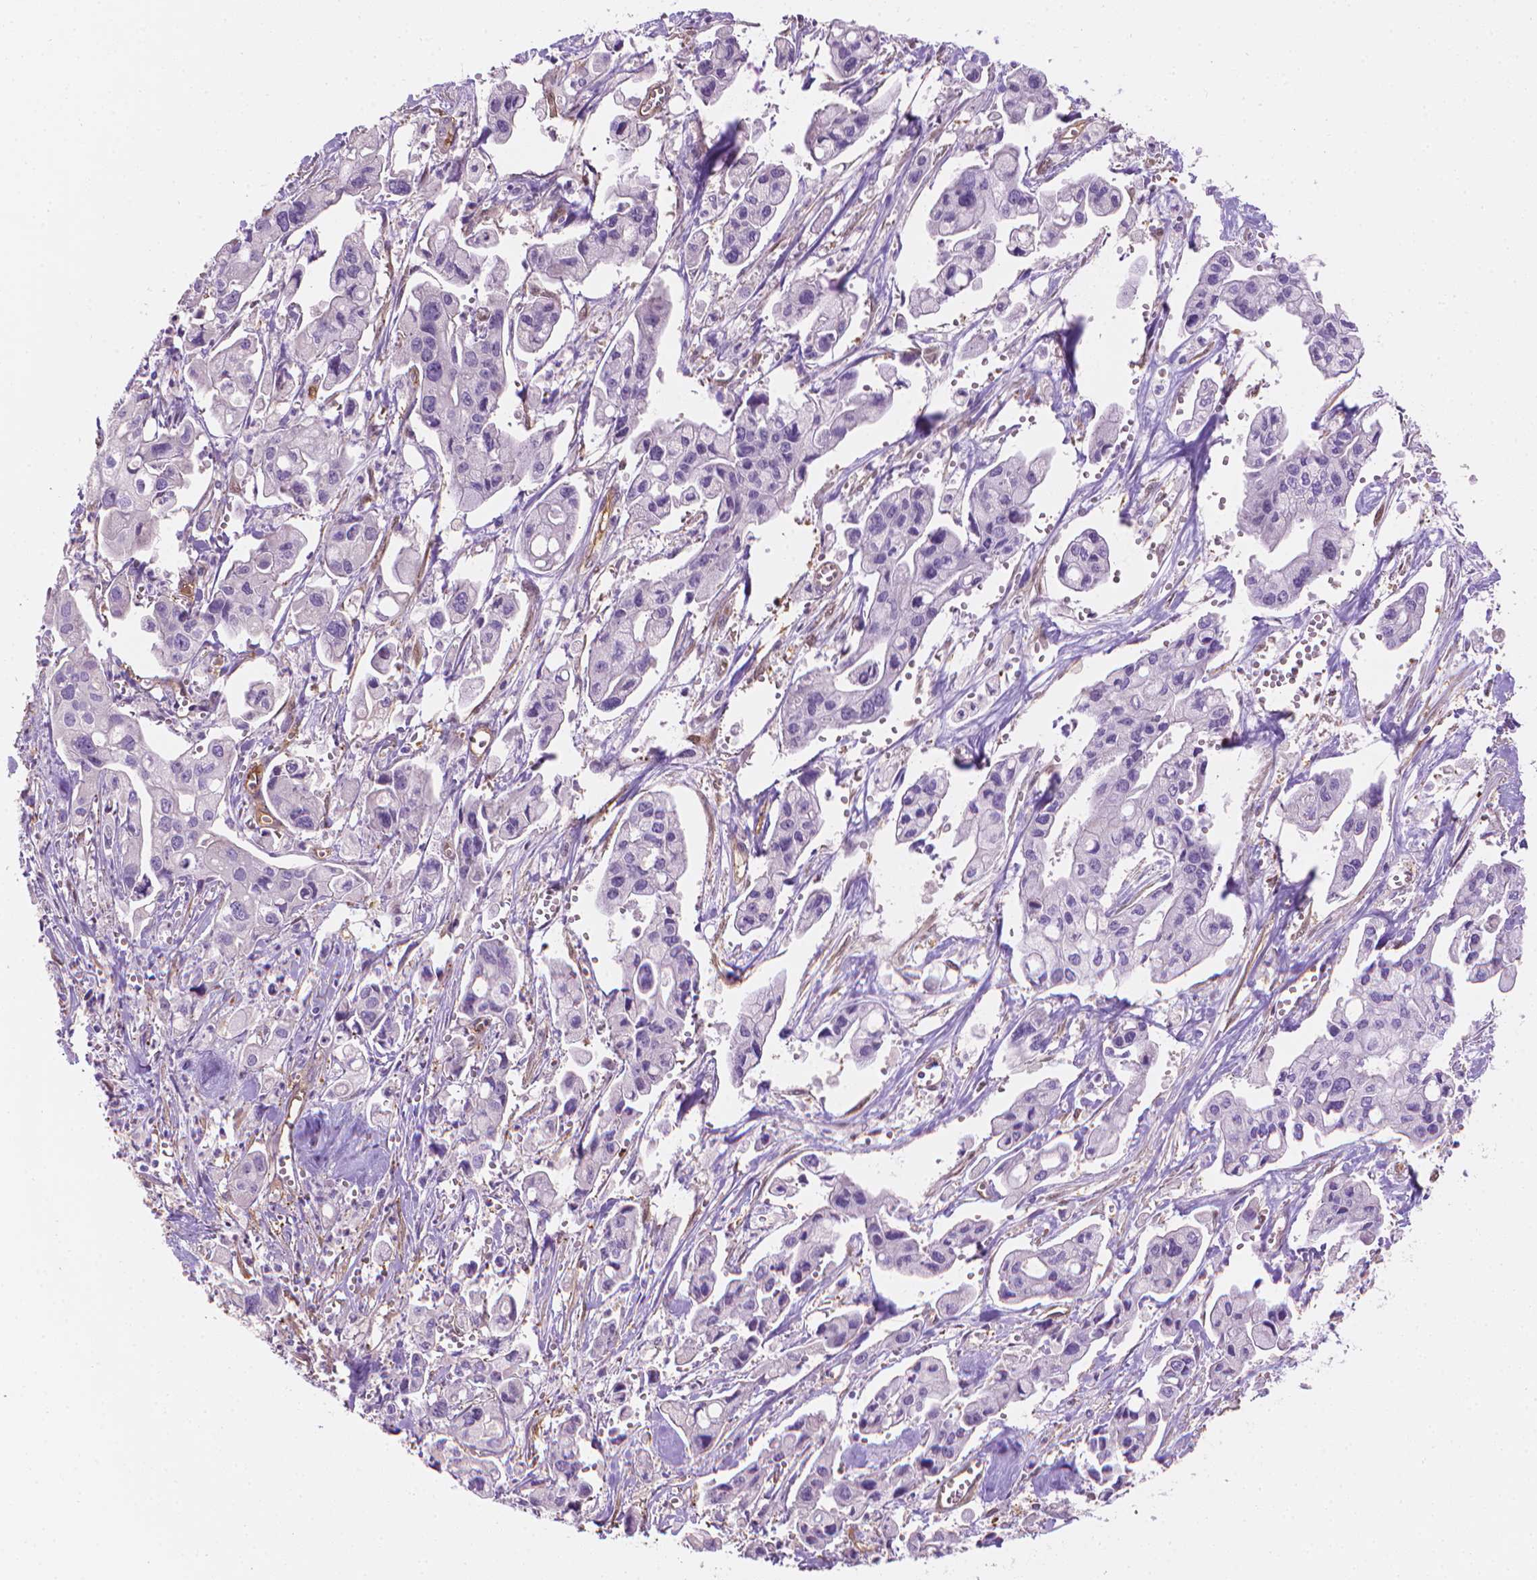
{"staining": {"intensity": "negative", "quantity": "none", "location": "none"}, "tissue": "pancreatic cancer", "cell_type": "Tumor cells", "image_type": "cancer", "snomed": [{"axis": "morphology", "description": "Adenocarcinoma, NOS"}, {"axis": "topography", "description": "Pancreas"}], "caption": "IHC image of pancreatic cancer stained for a protein (brown), which shows no positivity in tumor cells.", "gene": "CLIC4", "patient": {"sex": "male", "age": 70}}